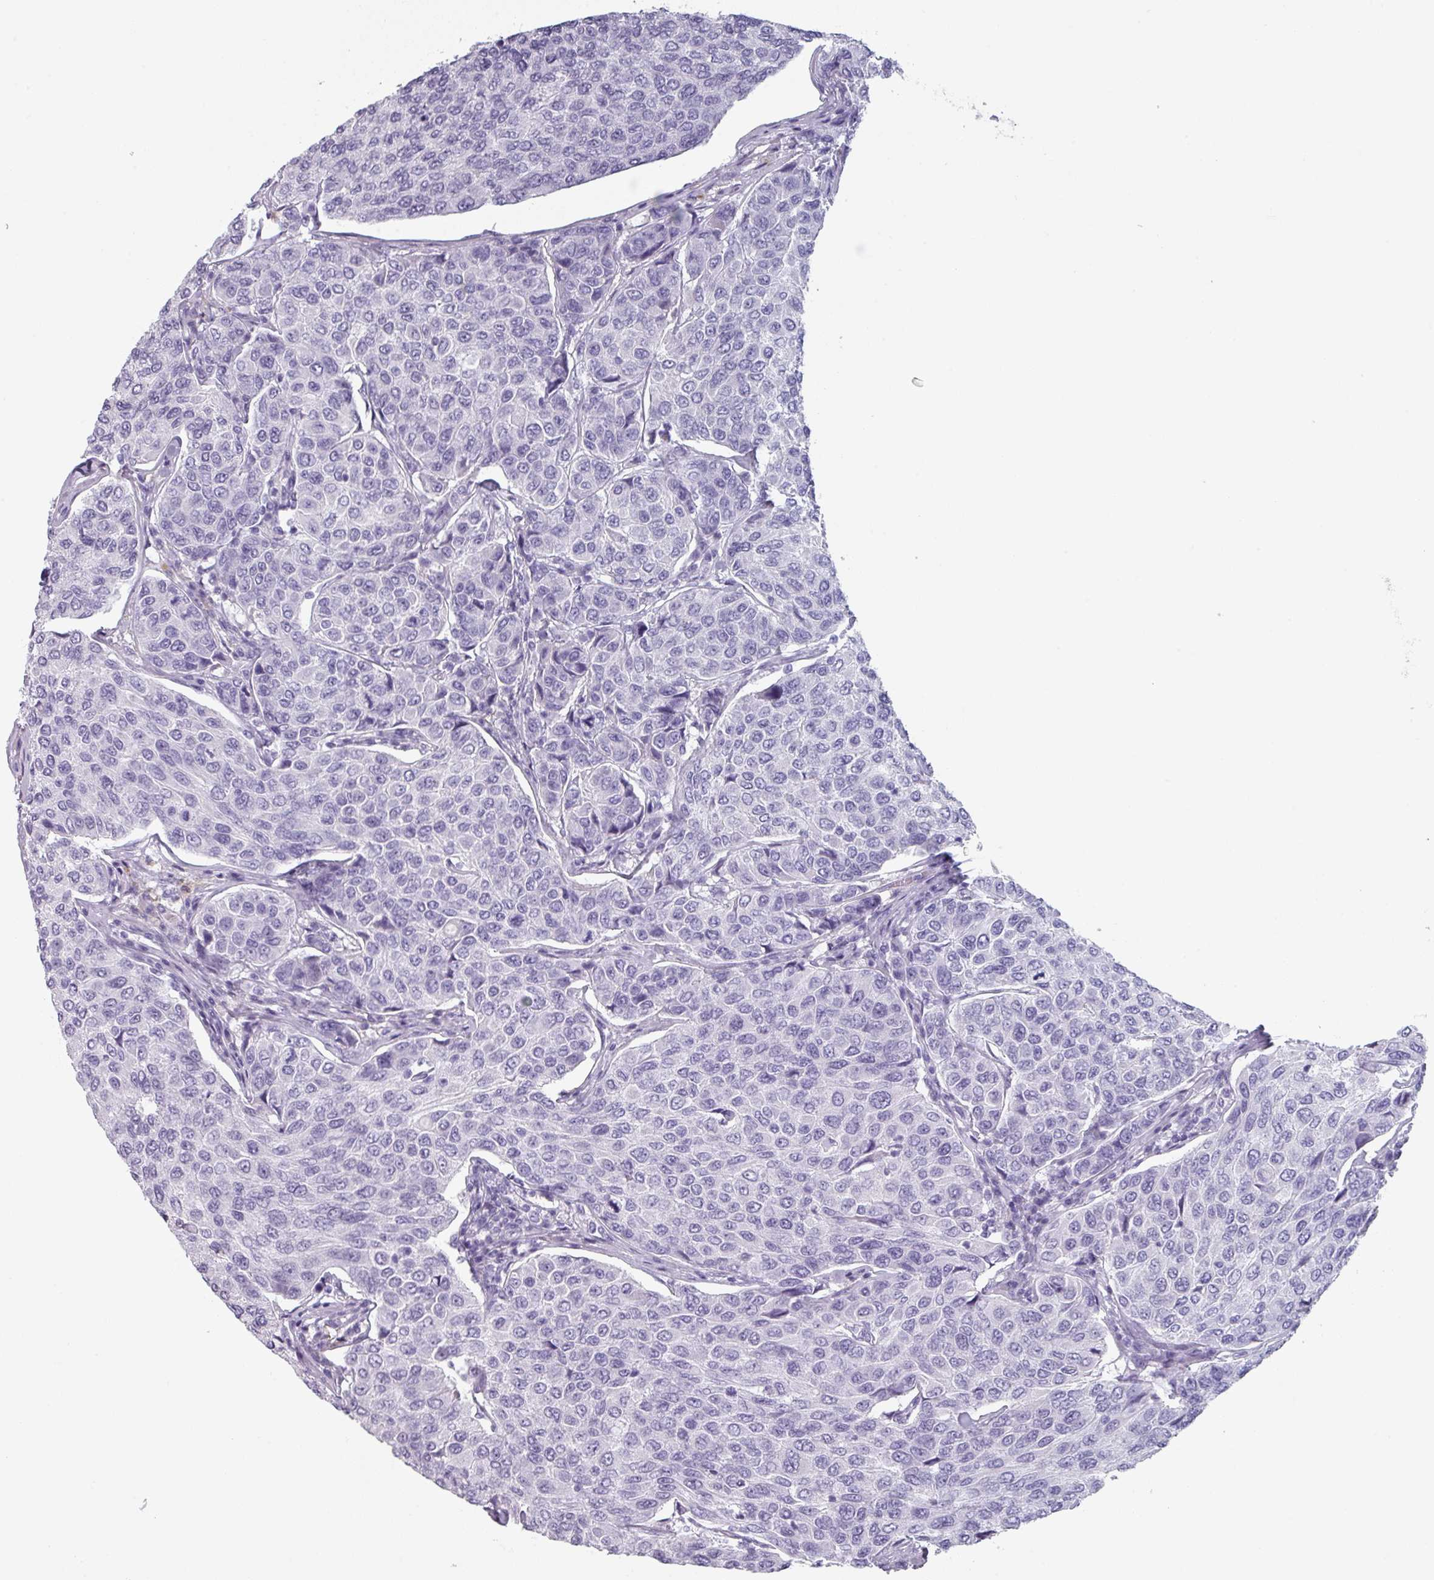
{"staining": {"intensity": "negative", "quantity": "none", "location": "none"}, "tissue": "breast cancer", "cell_type": "Tumor cells", "image_type": "cancer", "snomed": [{"axis": "morphology", "description": "Duct carcinoma"}, {"axis": "topography", "description": "Breast"}], "caption": "High magnification brightfield microscopy of intraductal carcinoma (breast) stained with DAB (brown) and counterstained with hematoxylin (blue): tumor cells show no significant expression.", "gene": "SLC35G2", "patient": {"sex": "female", "age": 55}}